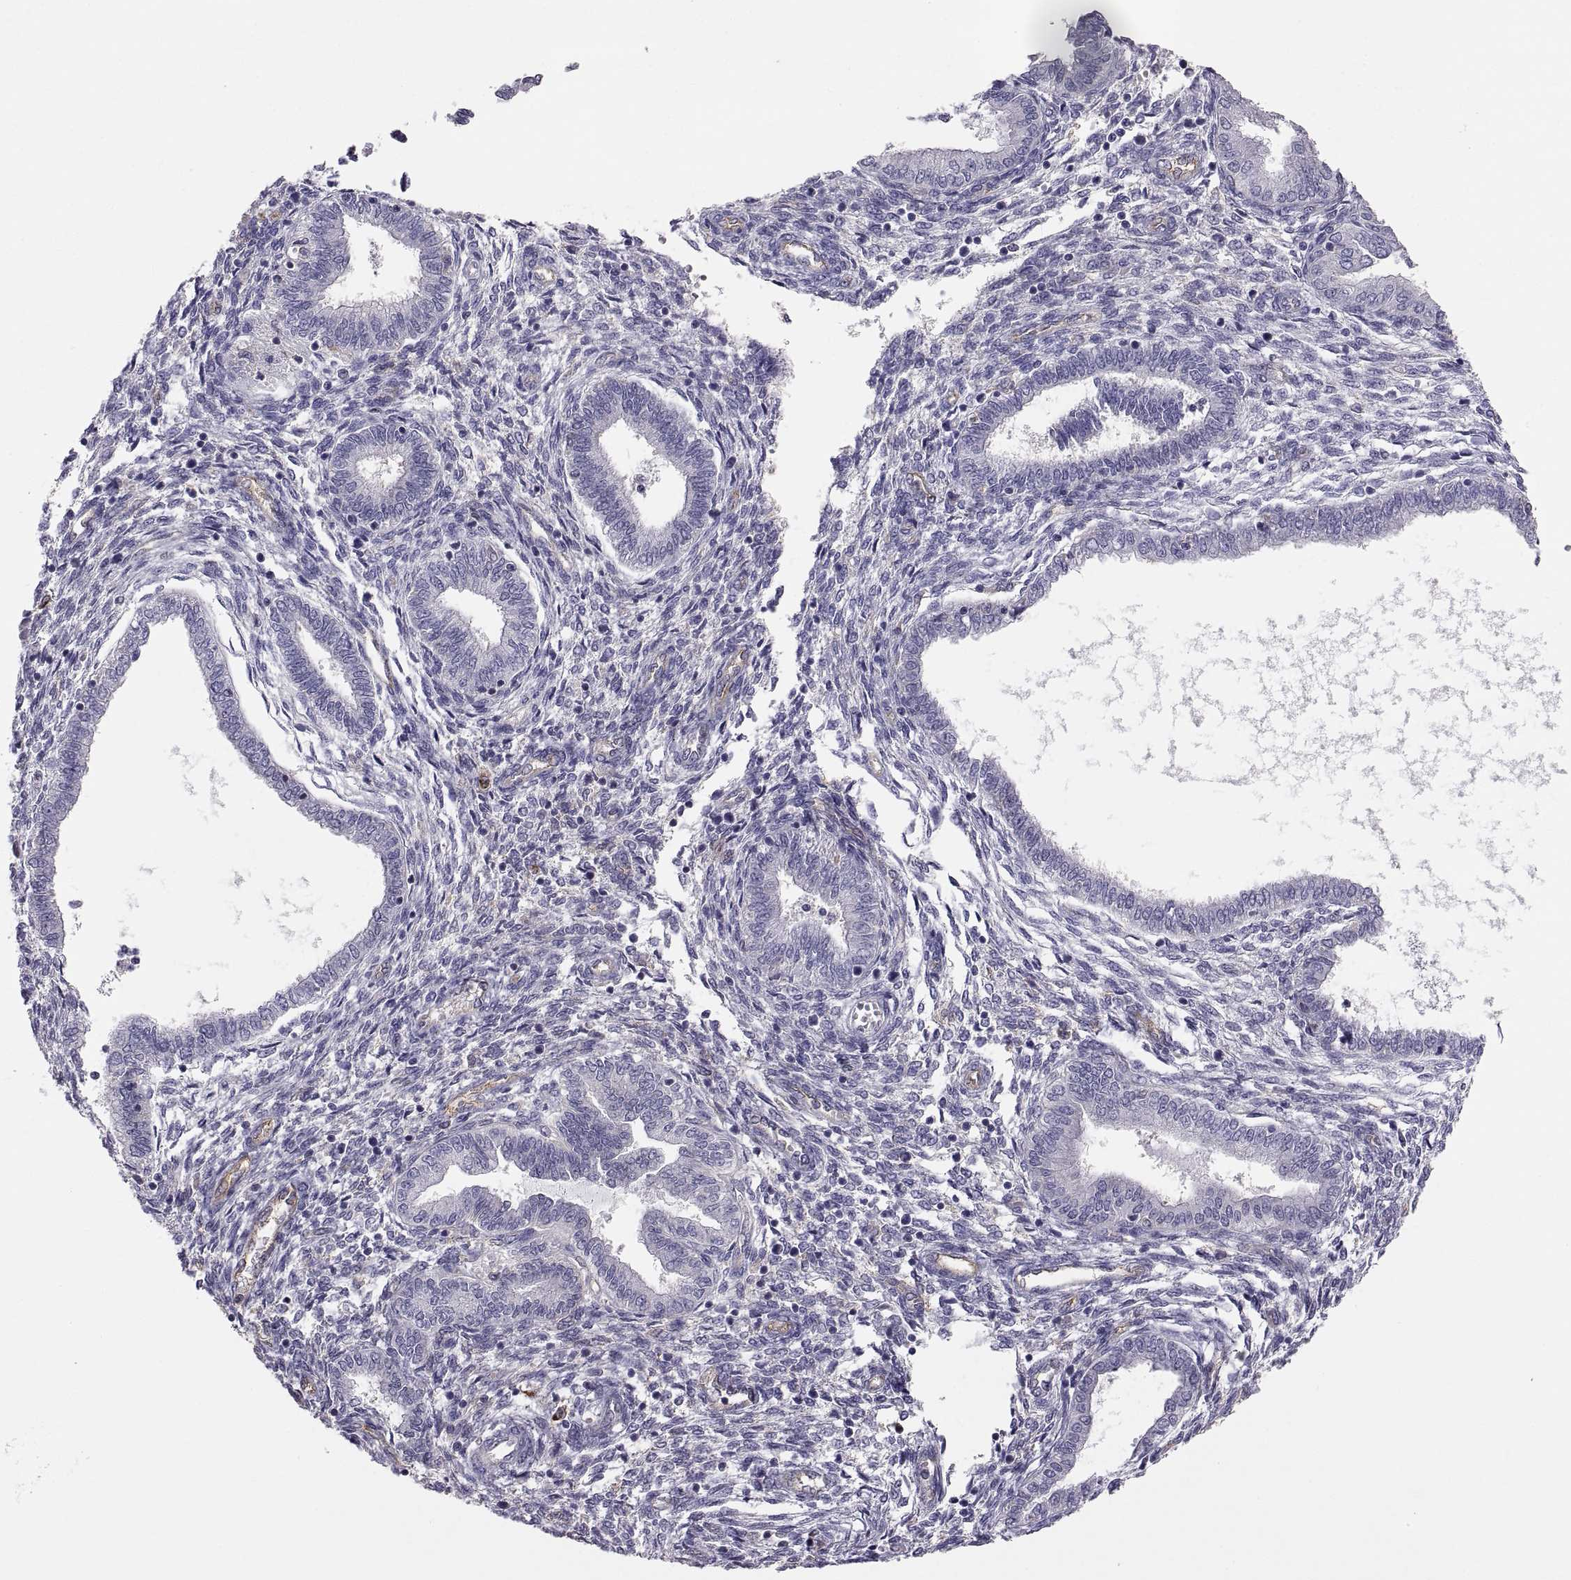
{"staining": {"intensity": "negative", "quantity": "none", "location": "none"}, "tissue": "endometrium", "cell_type": "Cells in endometrial stroma", "image_type": "normal", "snomed": [{"axis": "morphology", "description": "Normal tissue, NOS"}, {"axis": "topography", "description": "Endometrium"}], "caption": "An immunohistochemistry (IHC) image of unremarkable endometrium is shown. There is no staining in cells in endometrial stroma of endometrium. (Brightfield microscopy of DAB (3,3'-diaminobenzidine) immunohistochemistry at high magnification).", "gene": "RALB", "patient": {"sex": "female", "age": 42}}